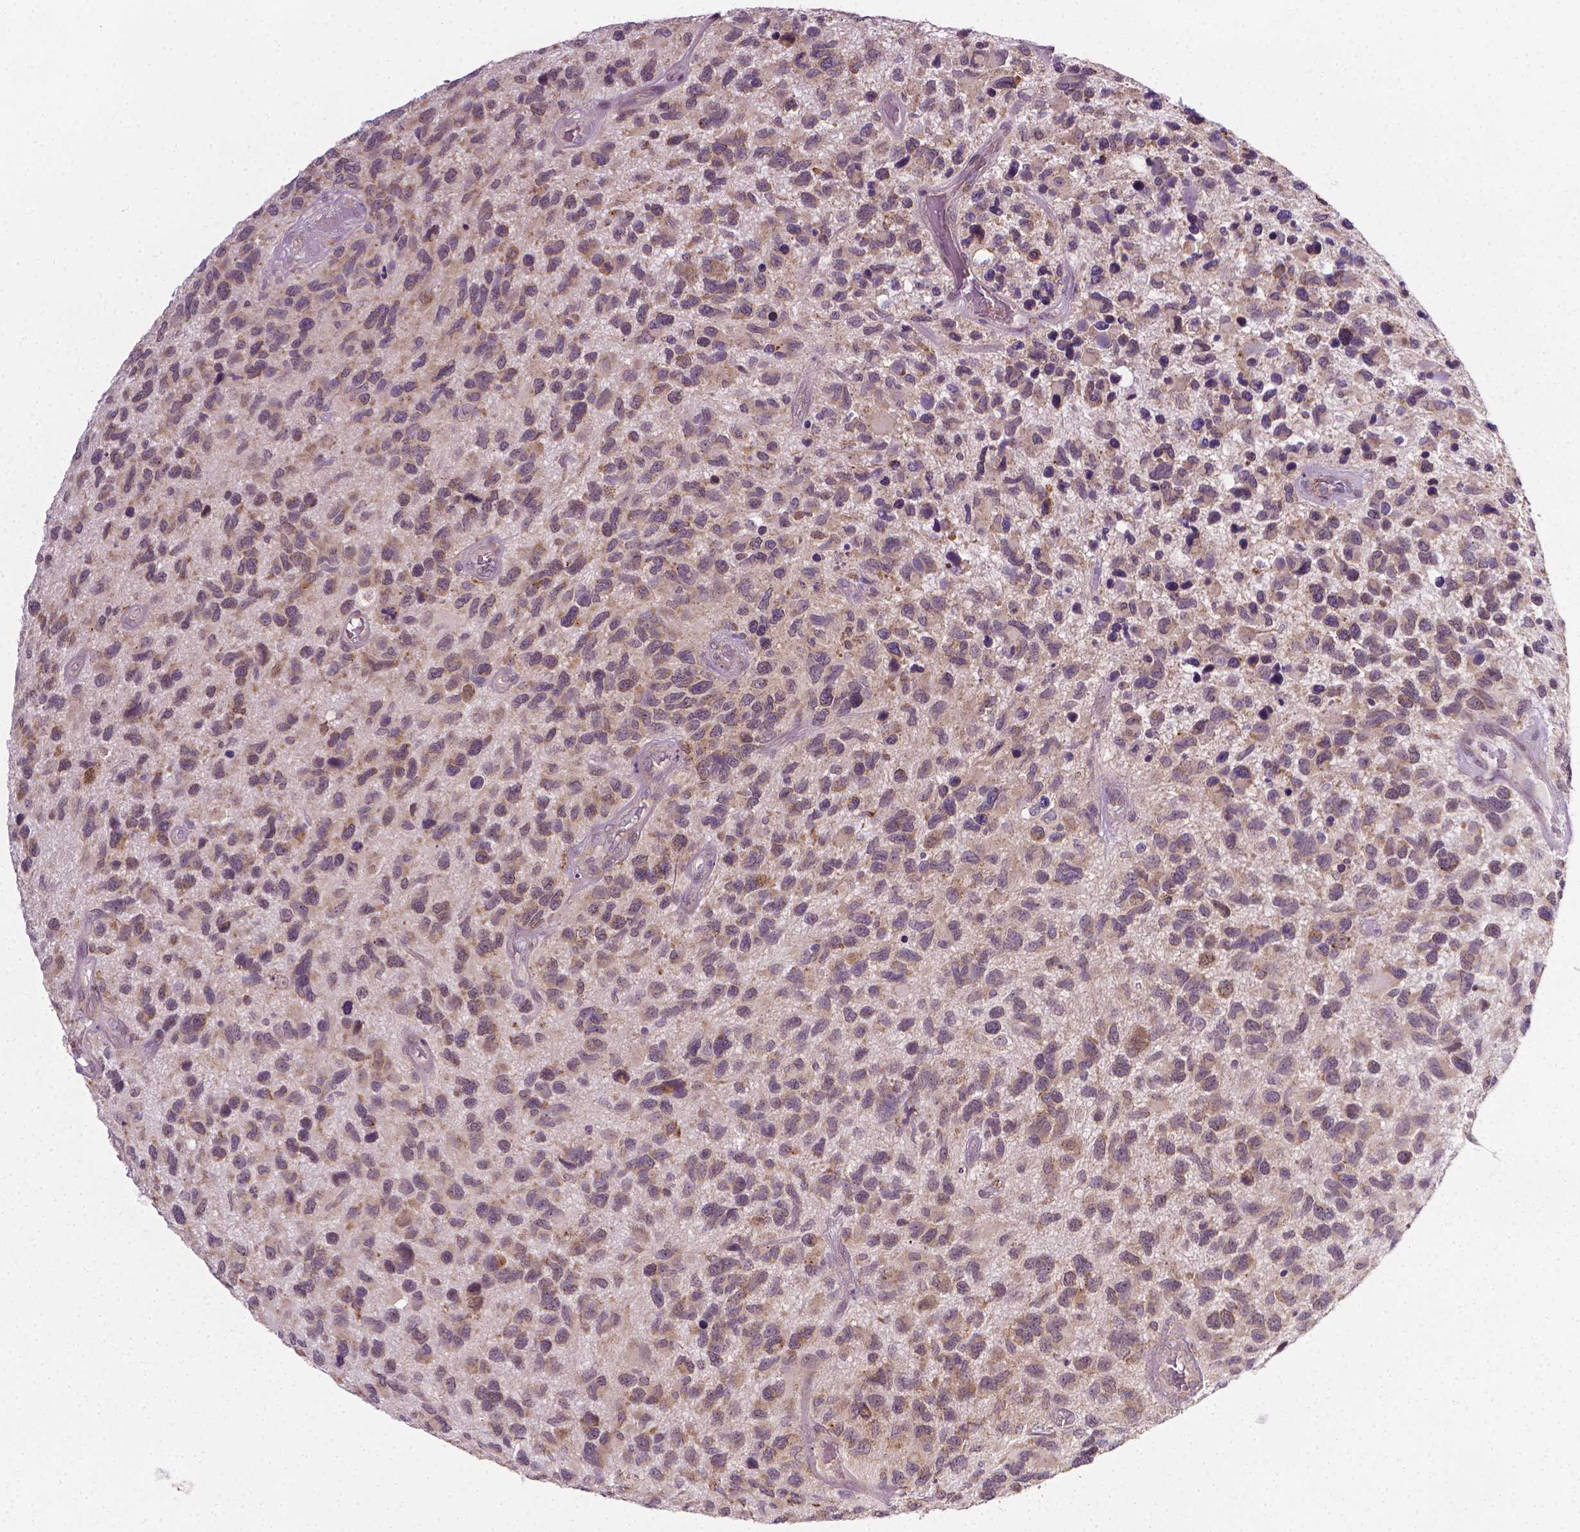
{"staining": {"intensity": "moderate", "quantity": ">75%", "location": "cytoplasmic/membranous"}, "tissue": "glioma", "cell_type": "Tumor cells", "image_type": "cancer", "snomed": [{"axis": "morphology", "description": "Glioma, malignant, NOS"}, {"axis": "morphology", "description": "Glioma, malignant, High grade"}, {"axis": "topography", "description": "Brain"}], "caption": "Immunohistochemical staining of human glioma (malignant) exhibits moderate cytoplasmic/membranous protein staining in approximately >75% of tumor cells.", "gene": "PRAG1", "patient": {"sex": "female", "age": 71}}